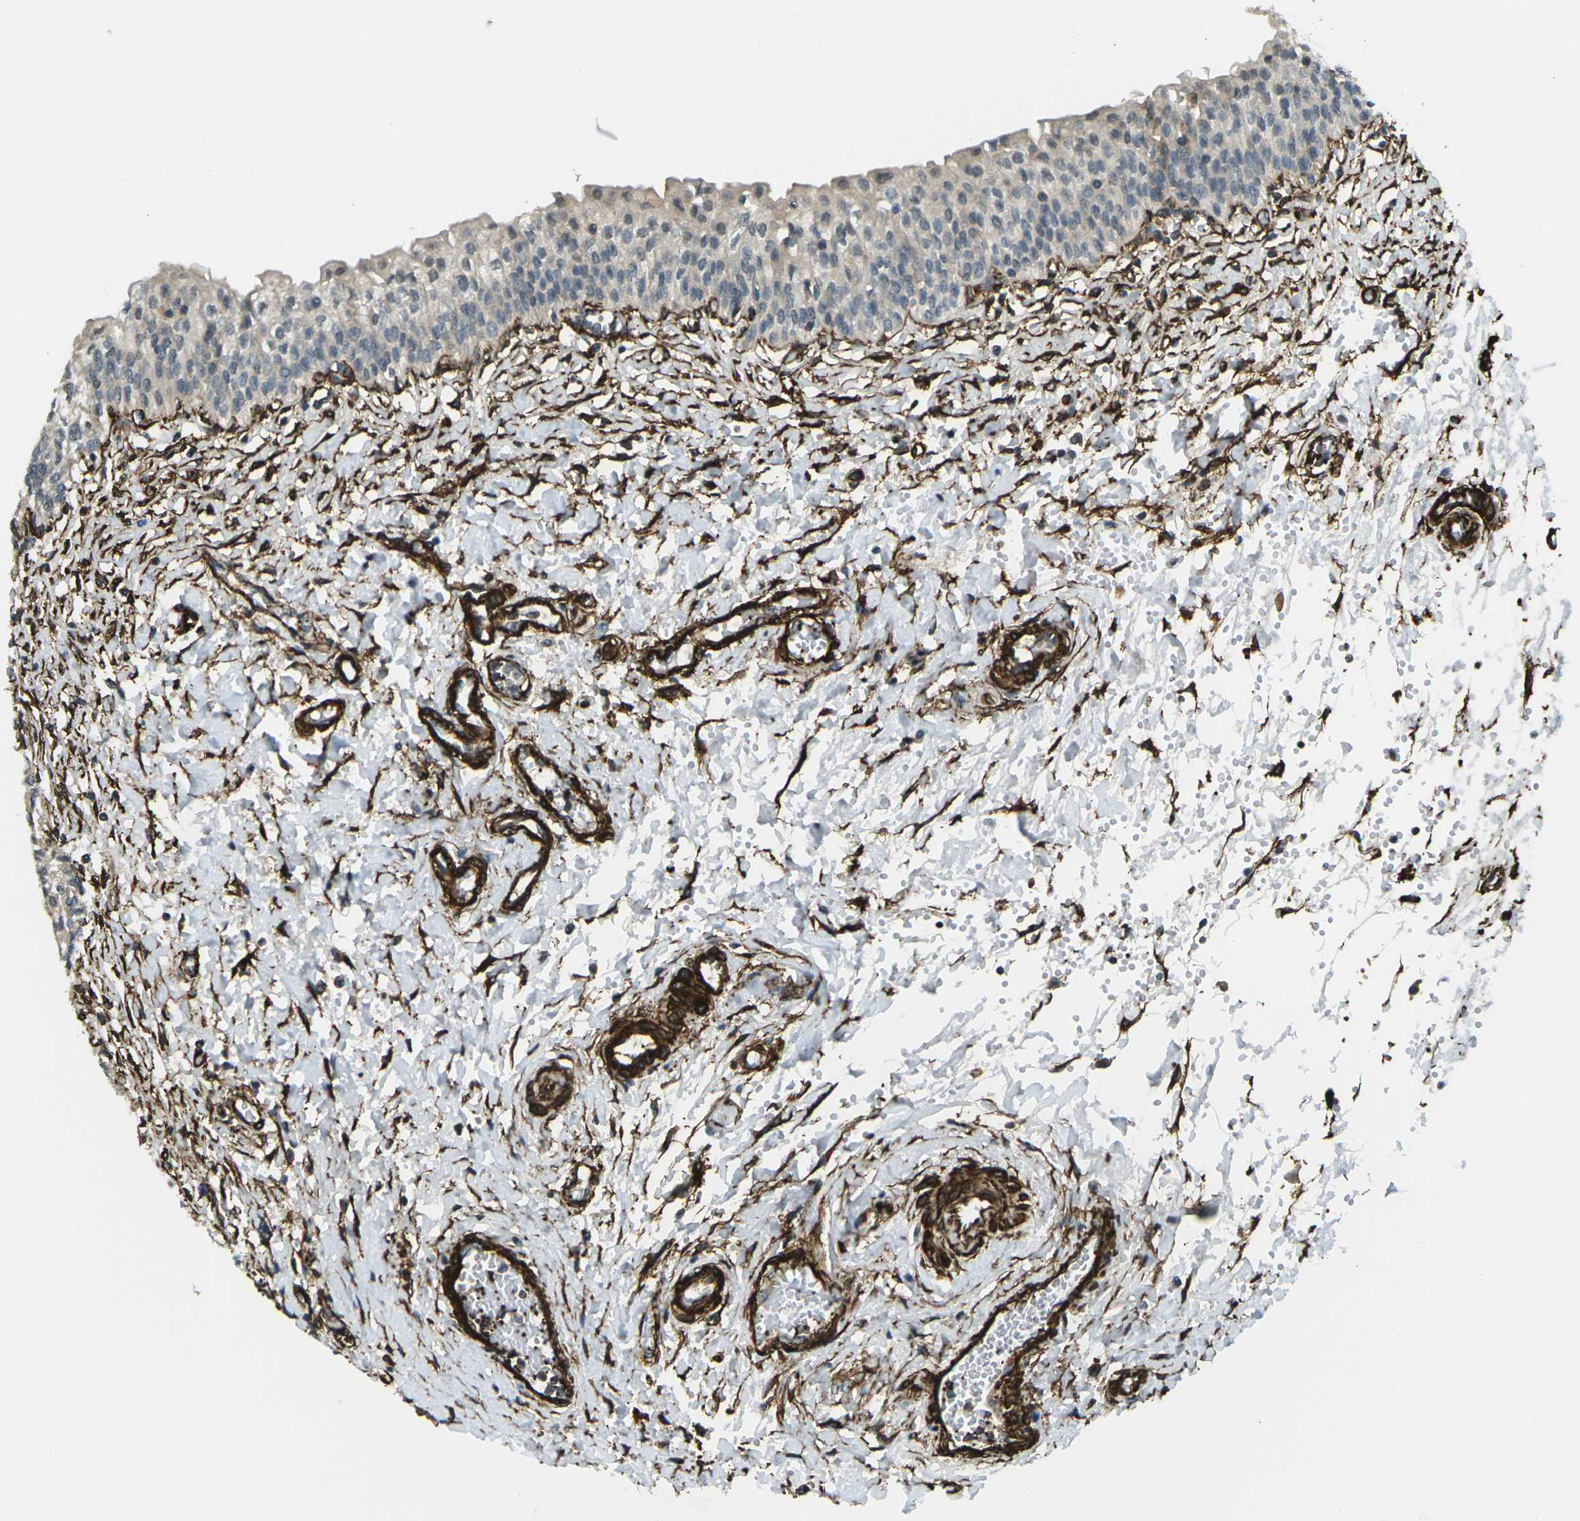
{"staining": {"intensity": "weak", "quantity": "25%-75%", "location": "cytoplasmic/membranous"}, "tissue": "urinary bladder", "cell_type": "Urothelial cells", "image_type": "normal", "snomed": [{"axis": "morphology", "description": "Normal tissue, NOS"}, {"axis": "topography", "description": "Urinary bladder"}], "caption": "A histopathology image of human urinary bladder stained for a protein demonstrates weak cytoplasmic/membranous brown staining in urothelial cells. The protein is shown in brown color, while the nuclei are stained blue.", "gene": "GRAMD1C", "patient": {"sex": "male", "age": 55}}